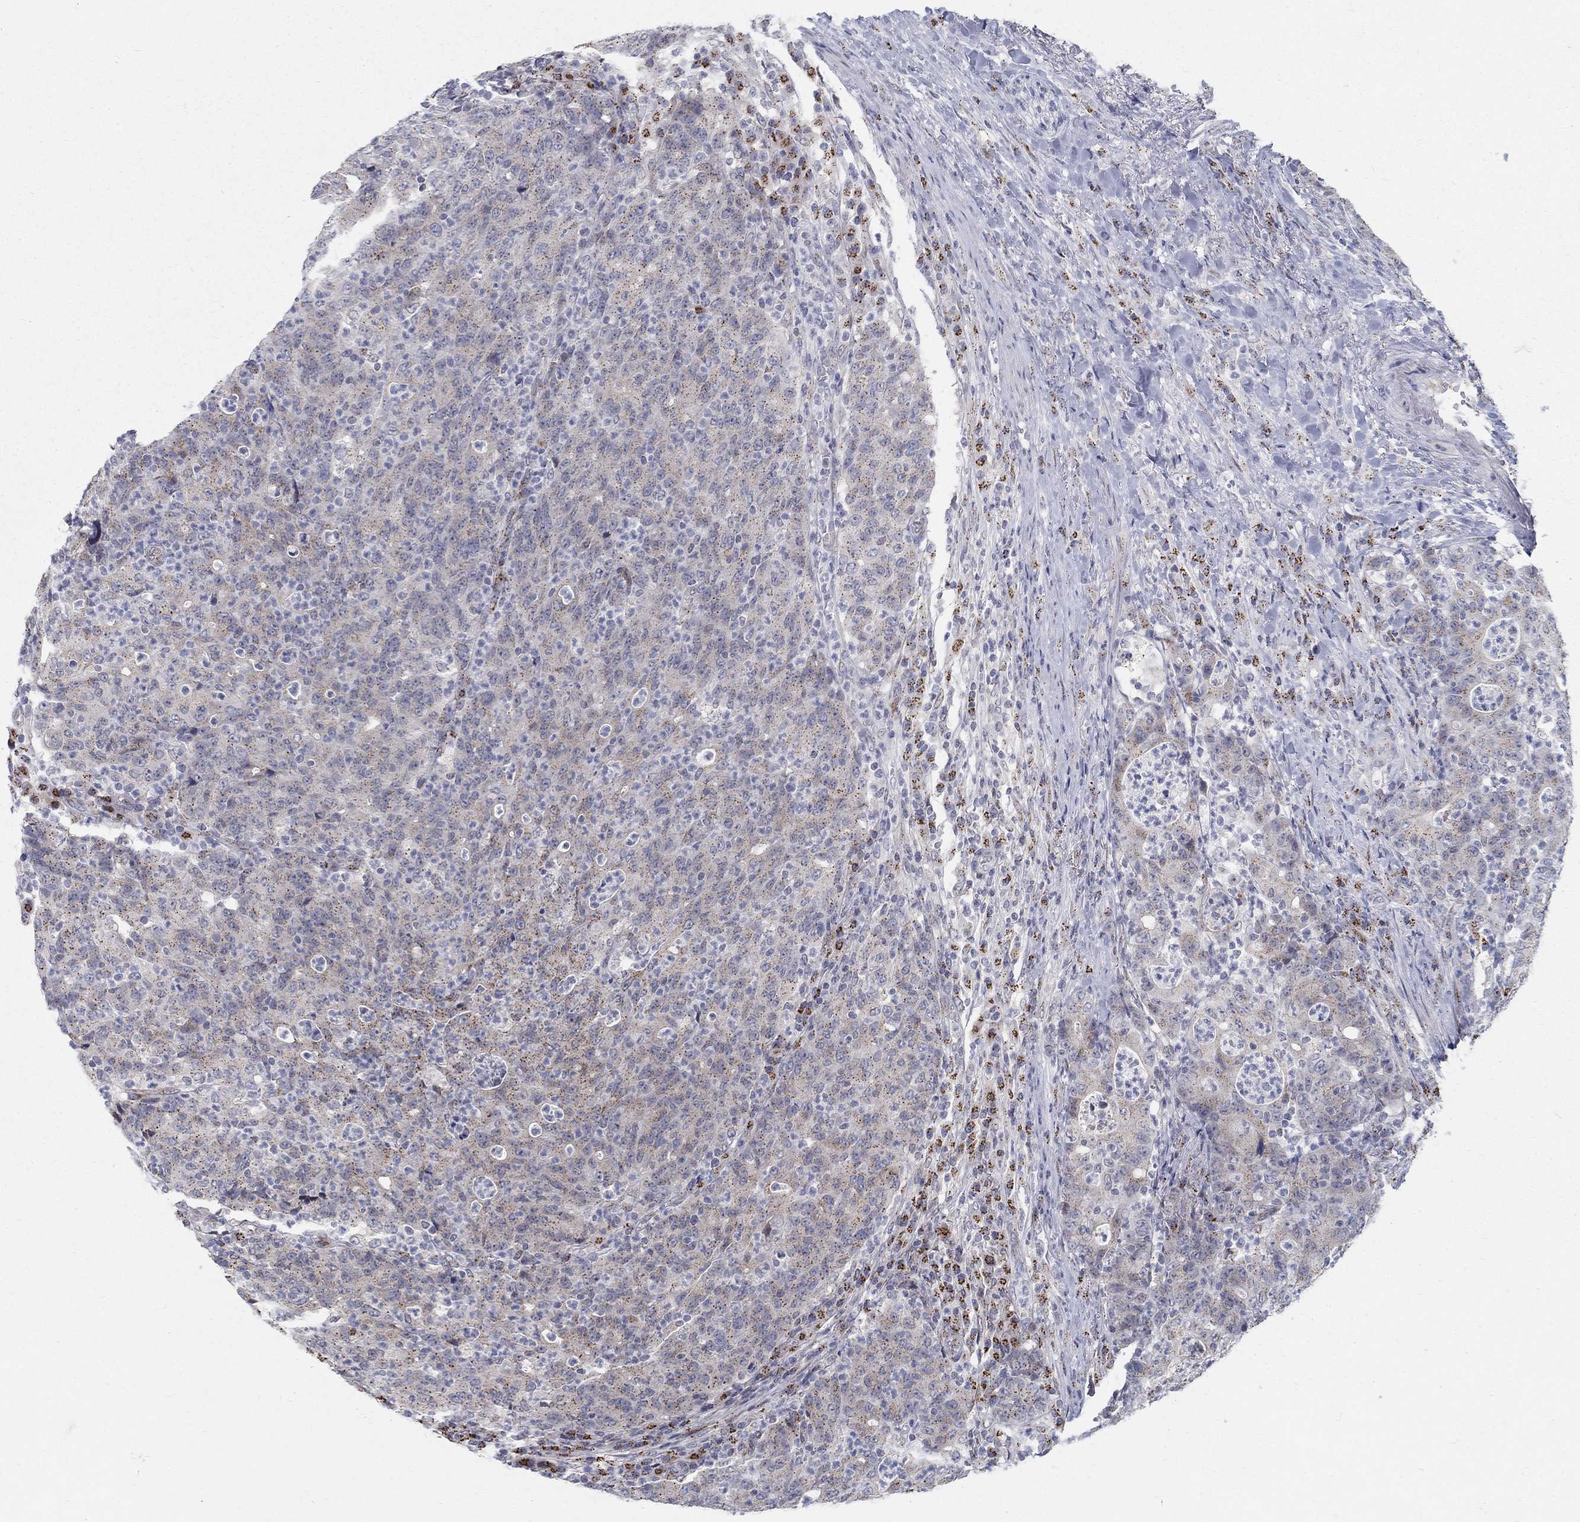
{"staining": {"intensity": "weak", "quantity": "25%-75%", "location": "cytoplasmic/membranous"}, "tissue": "colorectal cancer", "cell_type": "Tumor cells", "image_type": "cancer", "snomed": [{"axis": "morphology", "description": "Adenocarcinoma, NOS"}, {"axis": "topography", "description": "Colon"}], "caption": "Protein staining by immunohistochemistry (IHC) reveals weak cytoplasmic/membranous expression in about 25%-75% of tumor cells in adenocarcinoma (colorectal). (DAB IHC, brown staining for protein, blue staining for nuclei).", "gene": "PANK3", "patient": {"sex": "male", "age": 70}}